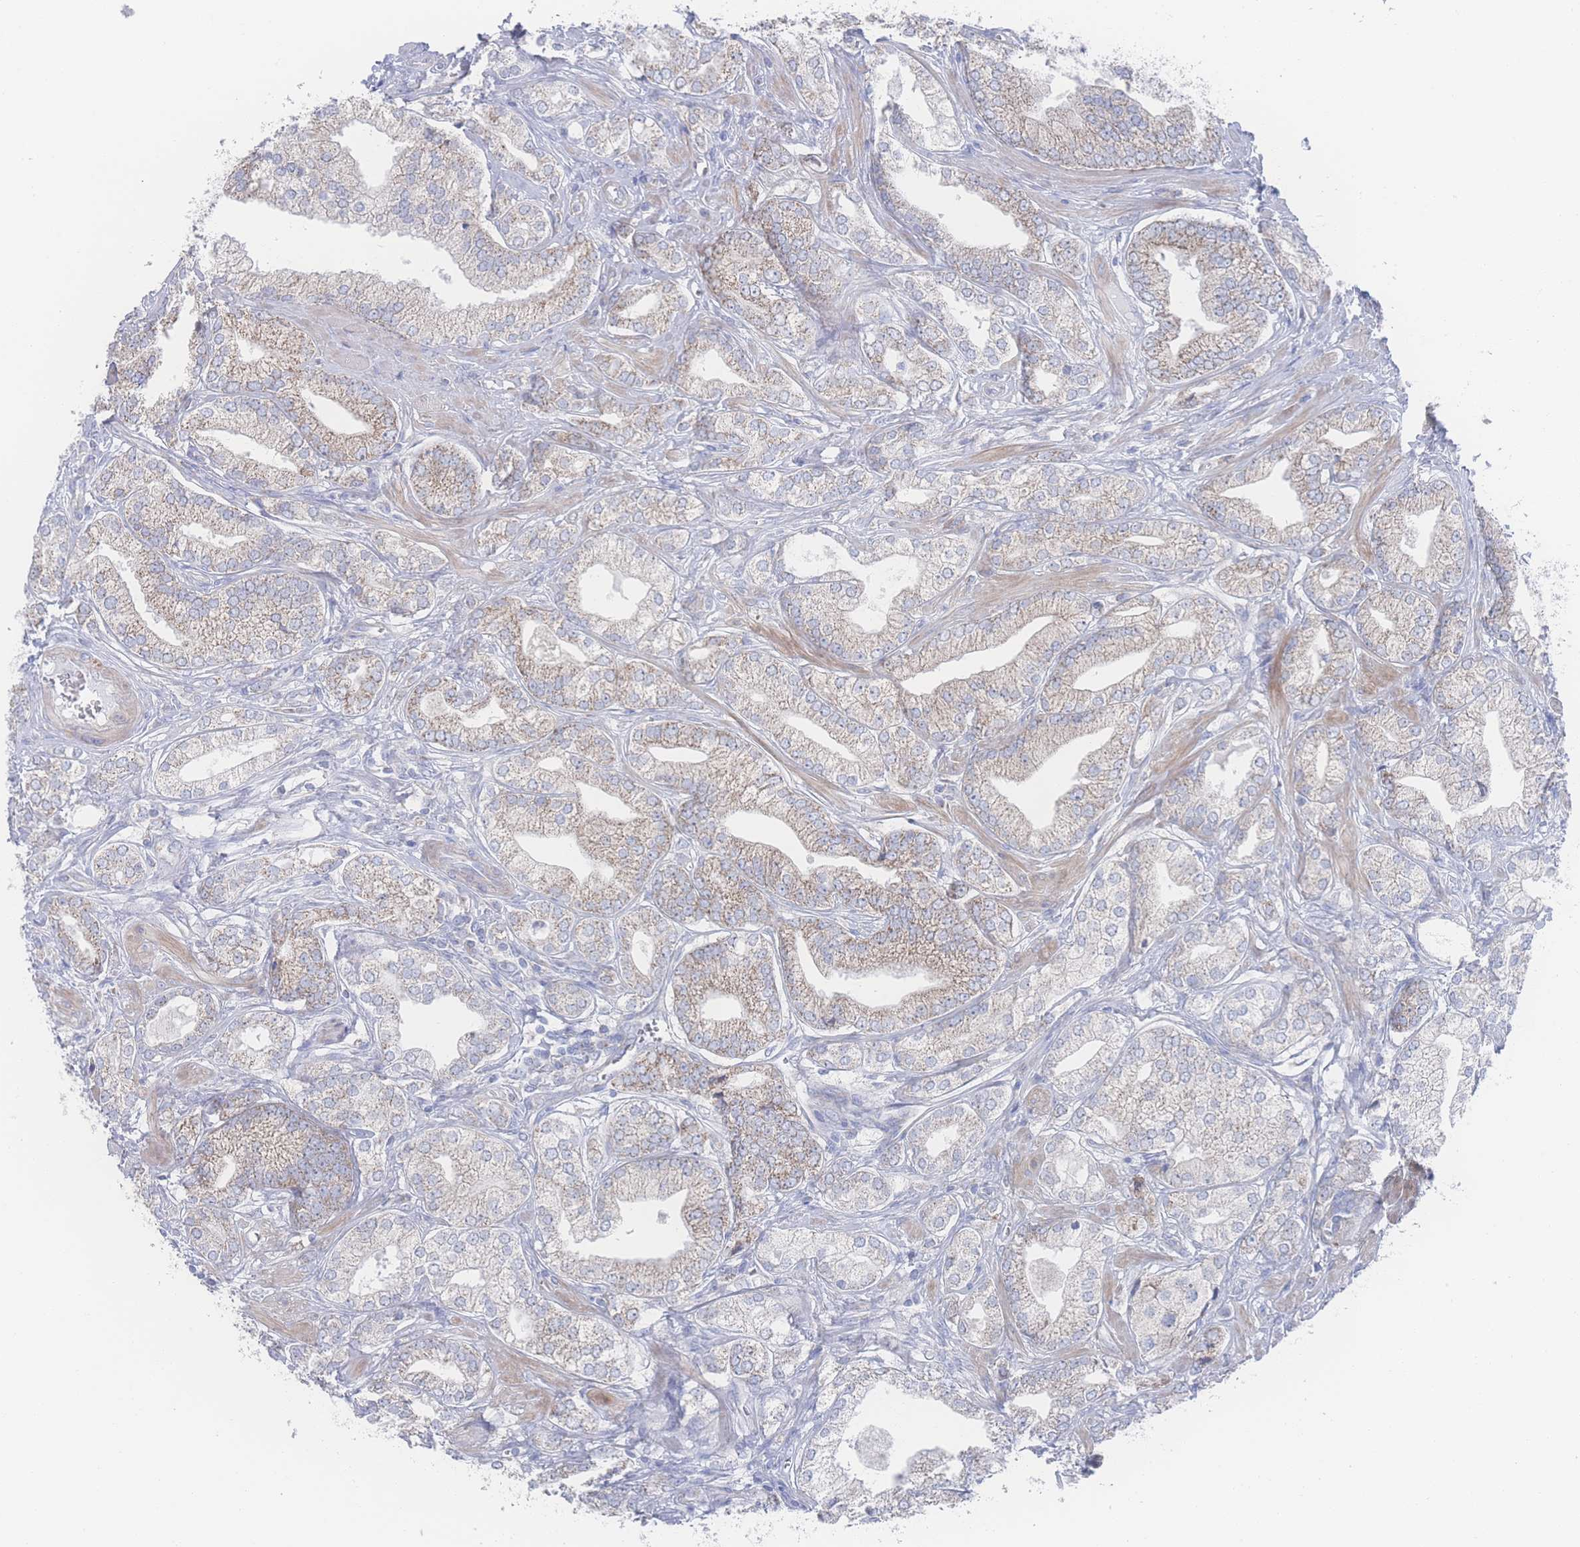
{"staining": {"intensity": "moderate", "quantity": "25%-75%", "location": "cytoplasmic/membranous"}, "tissue": "prostate cancer", "cell_type": "Tumor cells", "image_type": "cancer", "snomed": [{"axis": "morphology", "description": "Adenocarcinoma, High grade"}, {"axis": "topography", "description": "Prostate"}], "caption": "Prostate adenocarcinoma (high-grade) stained for a protein (brown) reveals moderate cytoplasmic/membranous positive positivity in approximately 25%-75% of tumor cells.", "gene": "SNPH", "patient": {"sex": "male", "age": 50}}